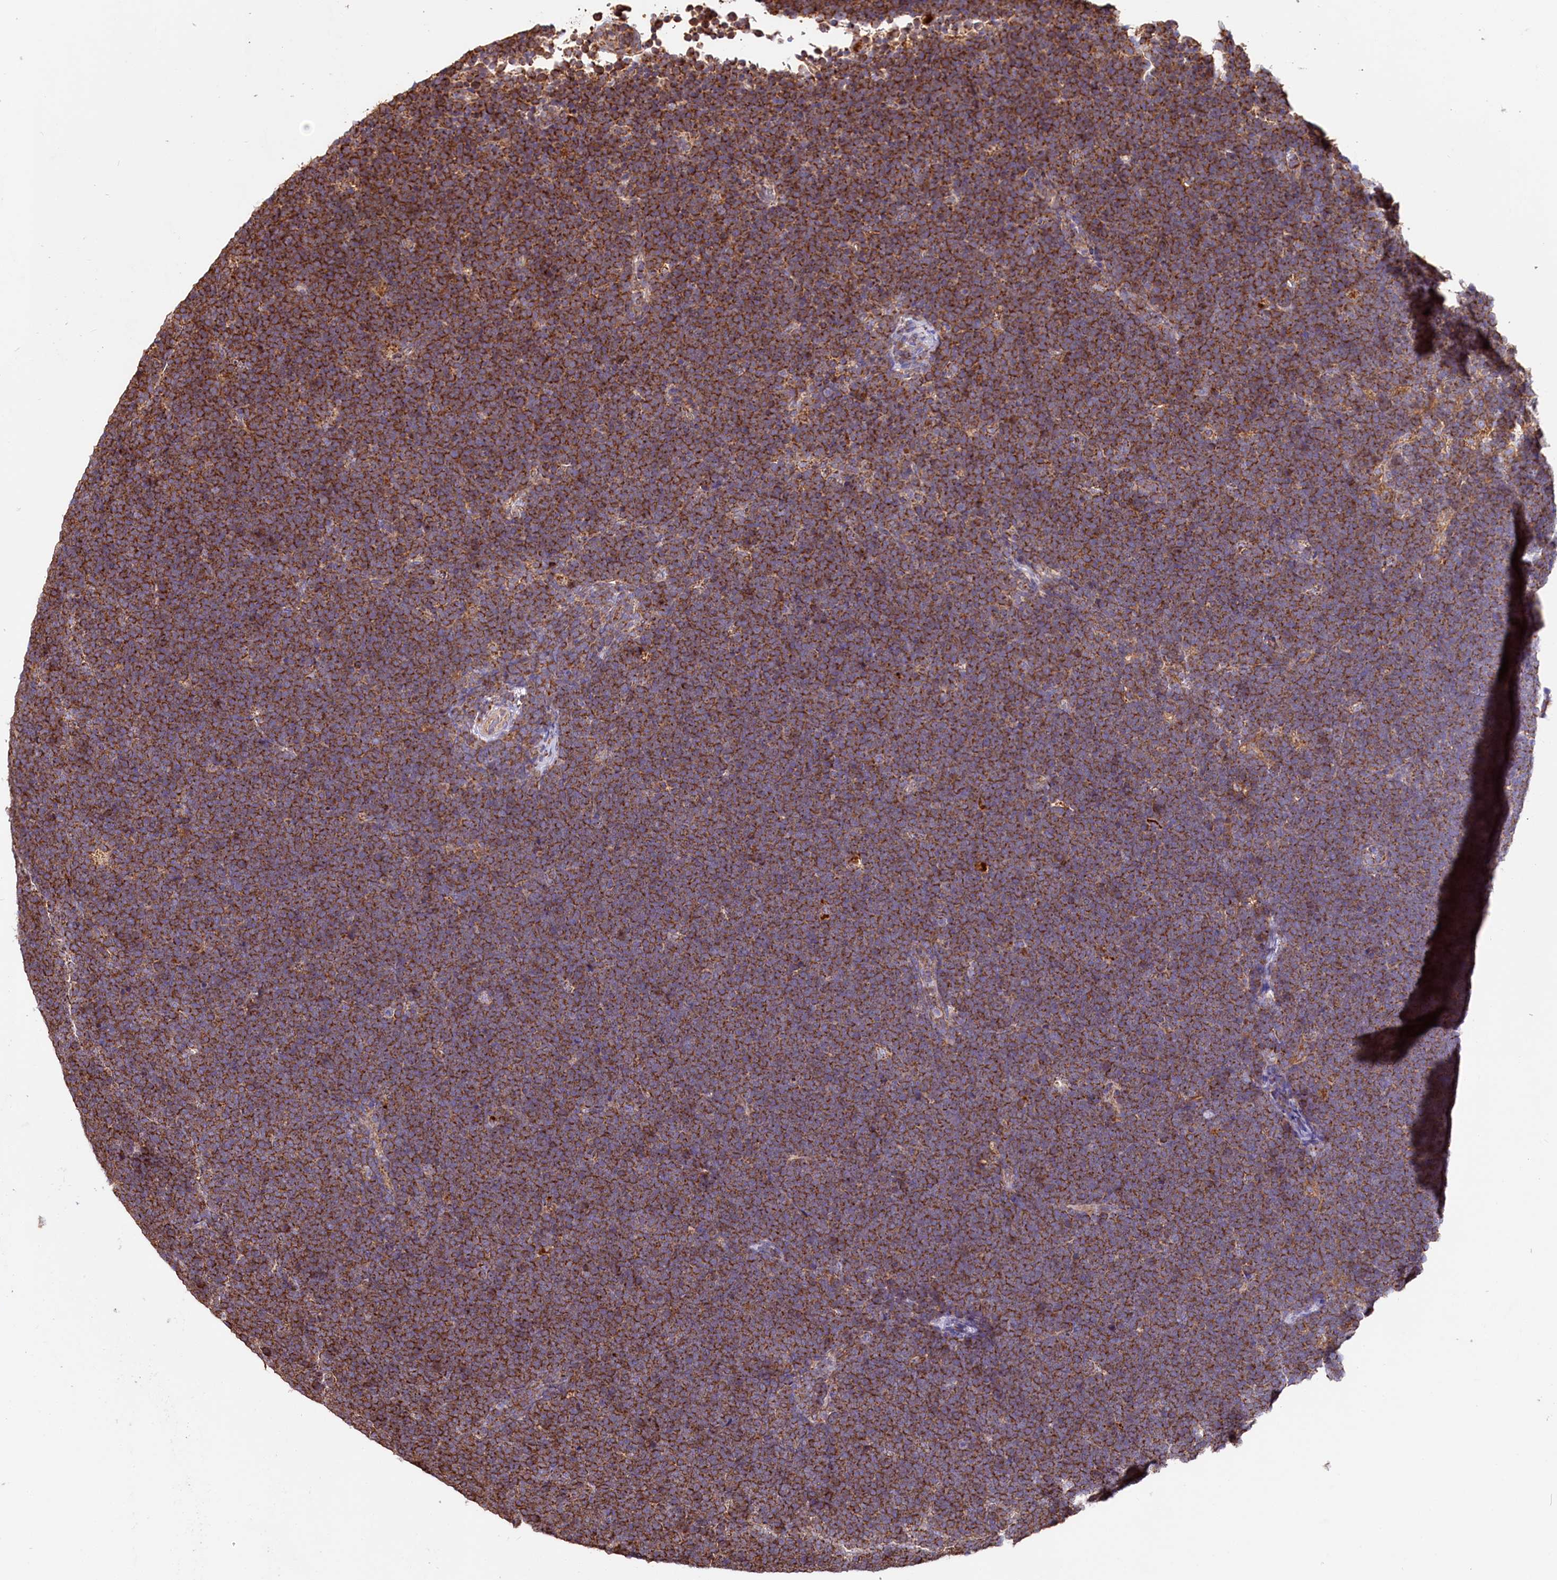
{"staining": {"intensity": "strong", "quantity": ">75%", "location": "cytoplasmic/membranous"}, "tissue": "lymphoma", "cell_type": "Tumor cells", "image_type": "cancer", "snomed": [{"axis": "morphology", "description": "Malignant lymphoma, non-Hodgkin's type, High grade"}, {"axis": "topography", "description": "Lymph node"}], "caption": "Lymphoma stained with immunohistochemistry (IHC) shows strong cytoplasmic/membranous positivity in approximately >75% of tumor cells. The staining was performed using DAB, with brown indicating positive protein expression. Nuclei are stained blue with hematoxylin.", "gene": "NUDT15", "patient": {"sex": "male", "age": 13}}